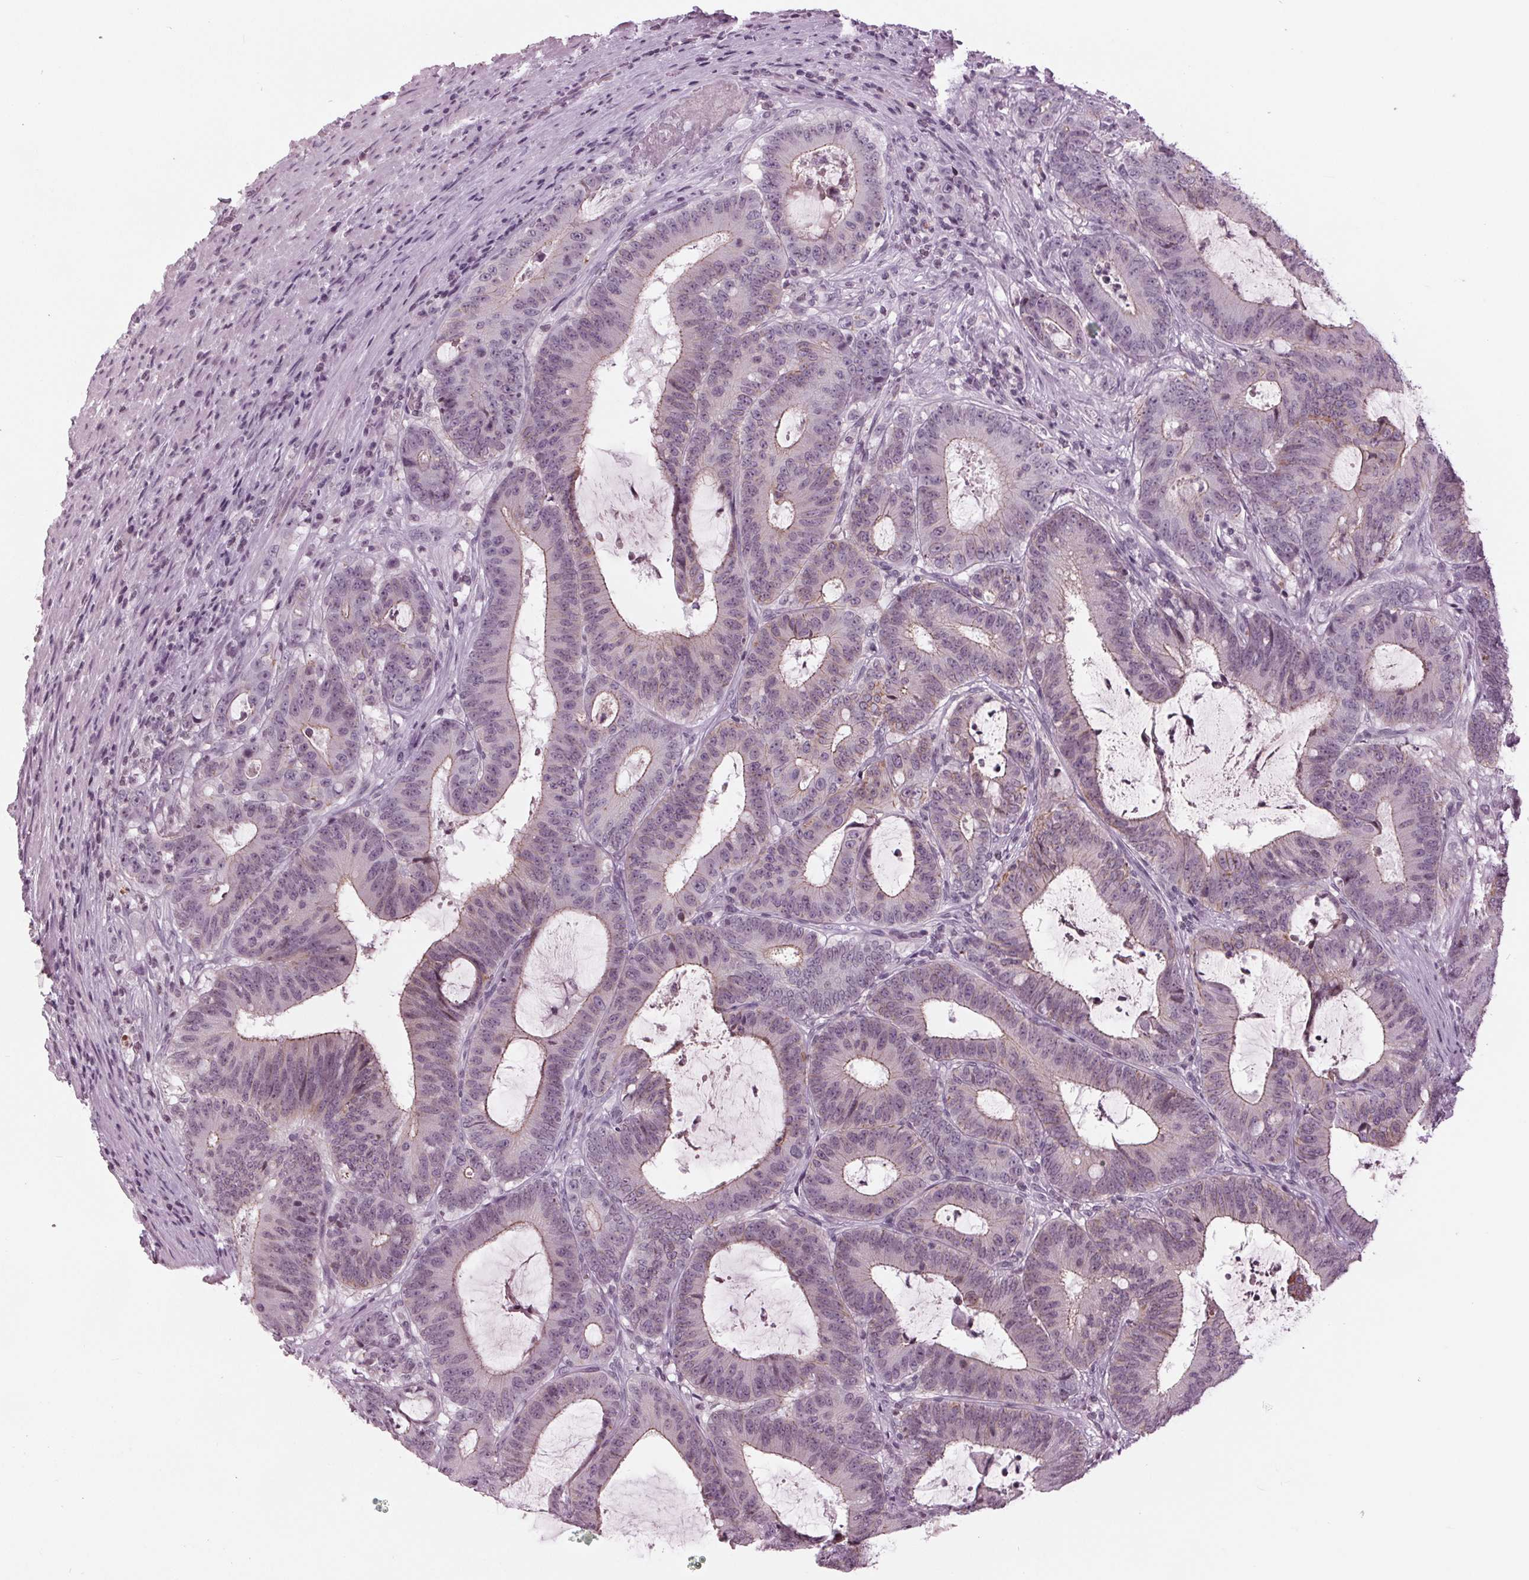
{"staining": {"intensity": "weak", "quantity": "25%-75%", "location": "cytoplasmic/membranous"}, "tissue": "colorectal cancer", "cell_type": "Tumor cells", "image_type": "cancer", "snomed": [{"axis": "morphology", "description": "Adenocarcinoma, NOS"}, {"axis": "topography", "description": "Colon"}], "caption": "Immunohistochemical staining of human colorectal cancer reveals weak cytoplasmic/membranous protein positivity in approximately 25%-75% of tumor cells.", "gene": "SLC9A4", "patient": {"sex": "female", "age": 43}}